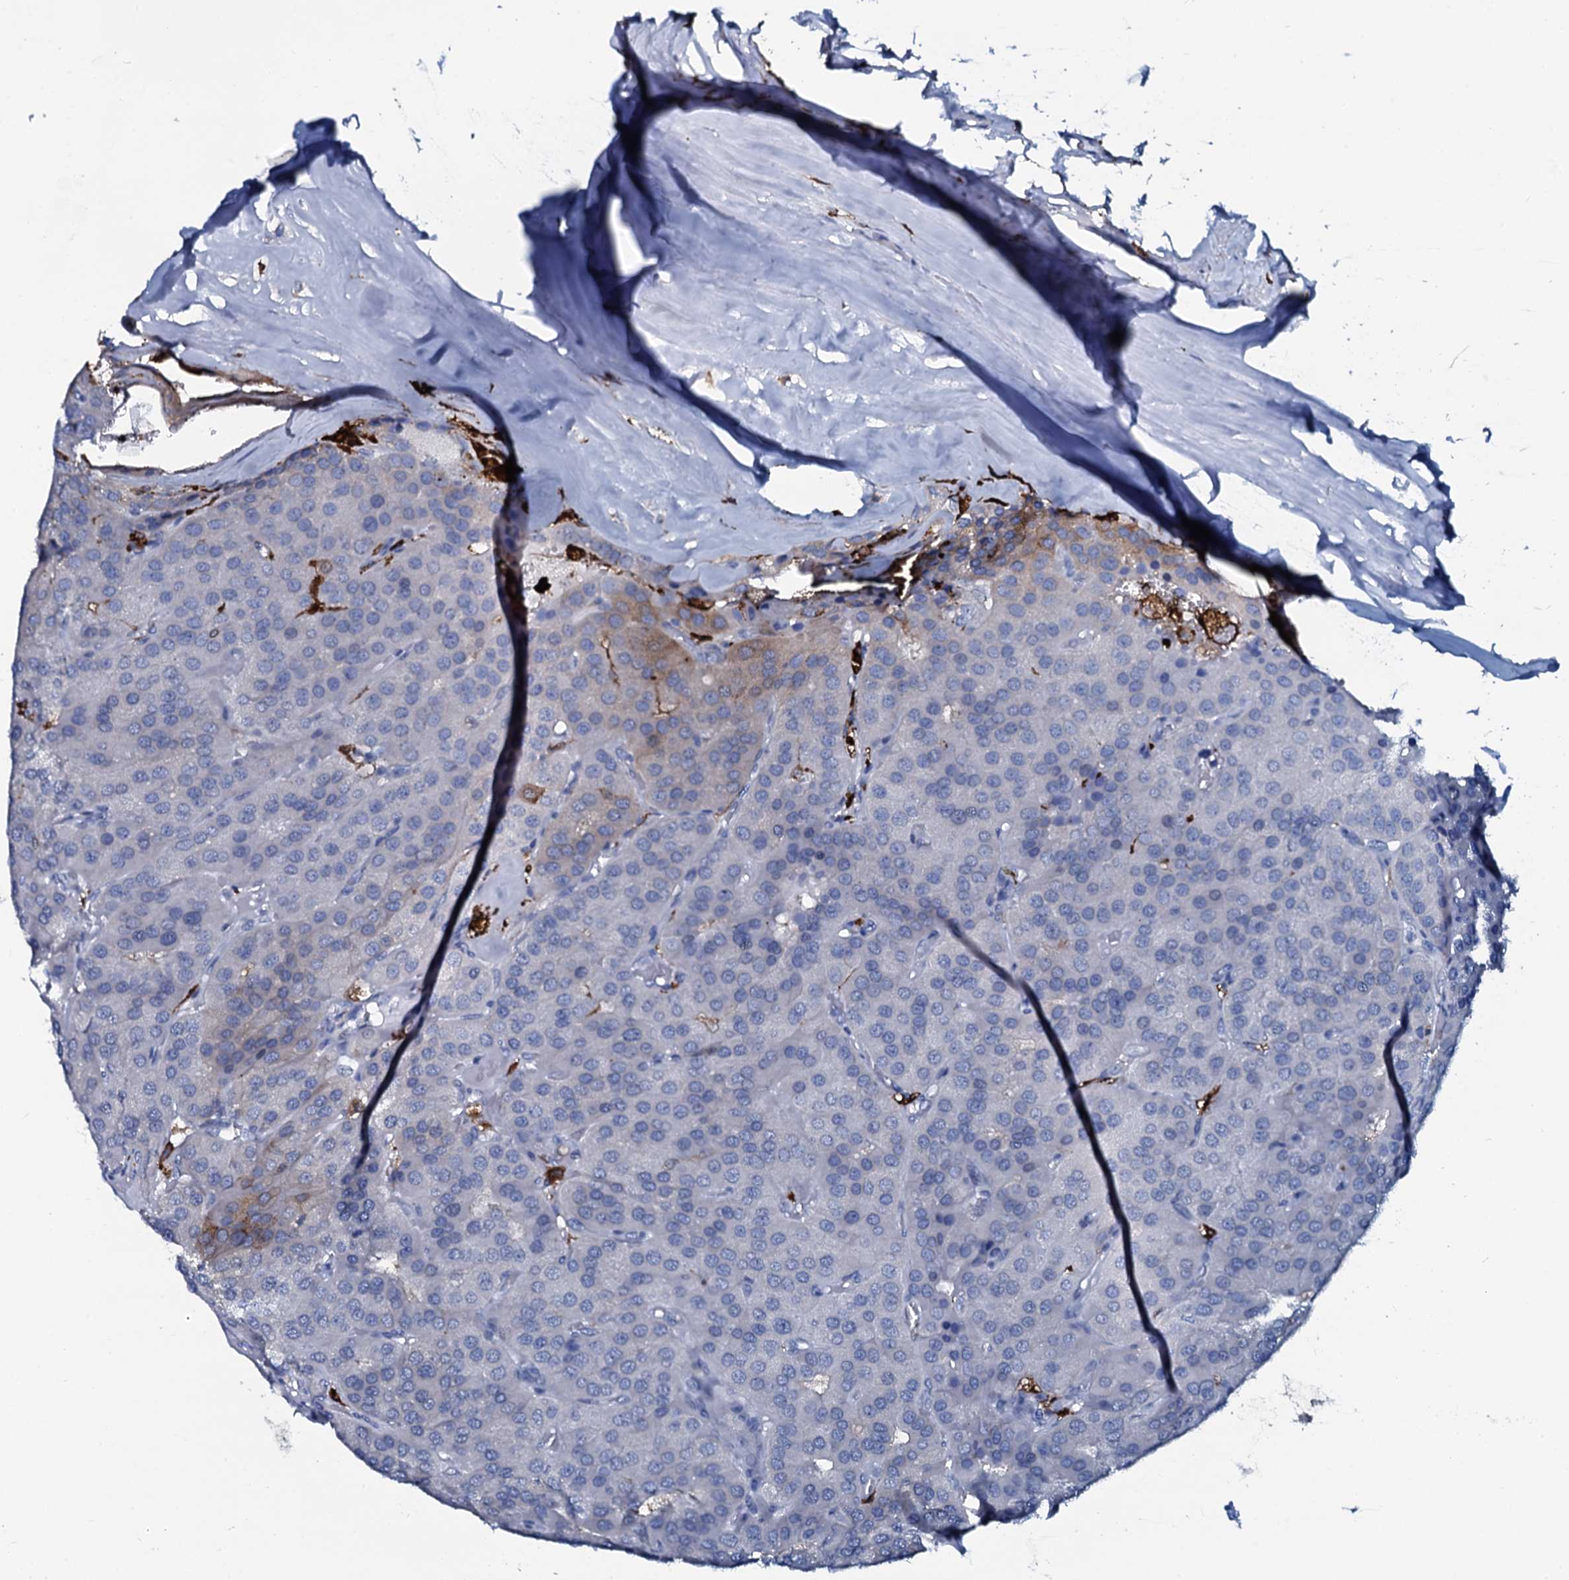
{"staining": {"intensity": "negative", "quantity": "none", "location": "none"}, "tissue": "parathyroid gland", "cell_type": "Glandular cells", "image_type": "normal", "snomed": [{"axis": "morphology", "description": "Normal tissue, NOS"}, {"axis": "morphology", "description": "Adenoma, NOS"}, {"axis": "topography", "description": "Parathyroid gland"}], "caption": "Unremarkable parathyroid gland was stained to show a protein in brown. There is no significant expression in glandular cells. (Stains: DAB (3,3'-diaminobenzidine) immunohistochemistry (IHC) with hematoxylin counter stain, Microscopy: brightfield microscopy at high magnification).", "gene": "SLC4A7", "patient": {"sex": "female", "age": 86}}